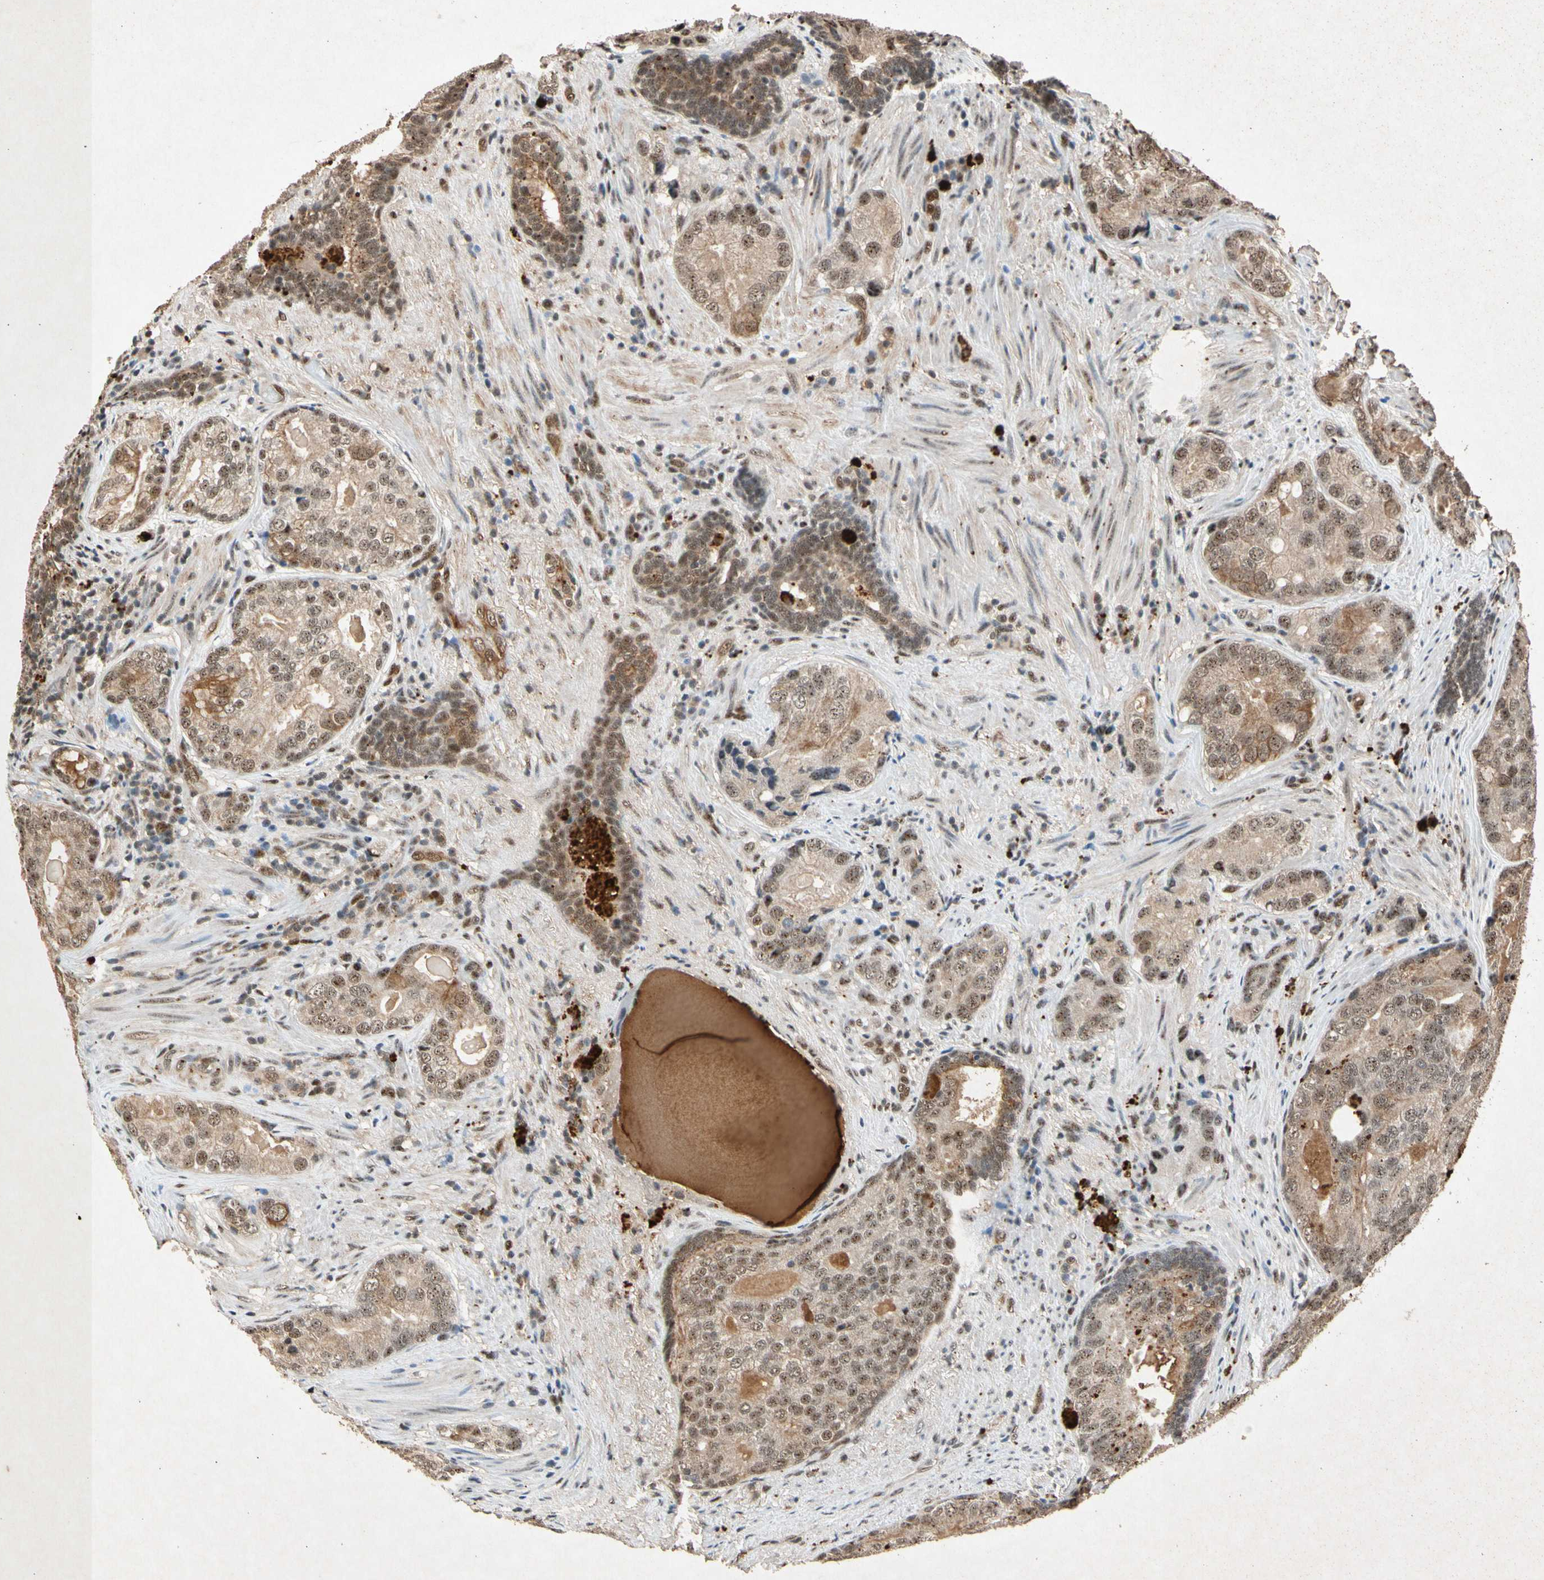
{"staining": {"intensity": "moderate", "quantity": ">75%", "location": "cytoplasmic/membranous,nuclear"}, "tissue": "prostate cancer", "cell_type": "Tumor cells", "image_type": "cancer", "snomed": [{"axis": "morphology", "description": "Adenocarcinoma, High grade"}, {"axis": "topography", "description": "Prostate"}], "caption": "Tumor cells exhibit moderate cytoplasmic/membranous and nuclear expression in about >75% of cells in prostate cancer (high-grade adenocarcinoma).", "gene": "PML", "patient": {"sex": "male", "age": 66}}